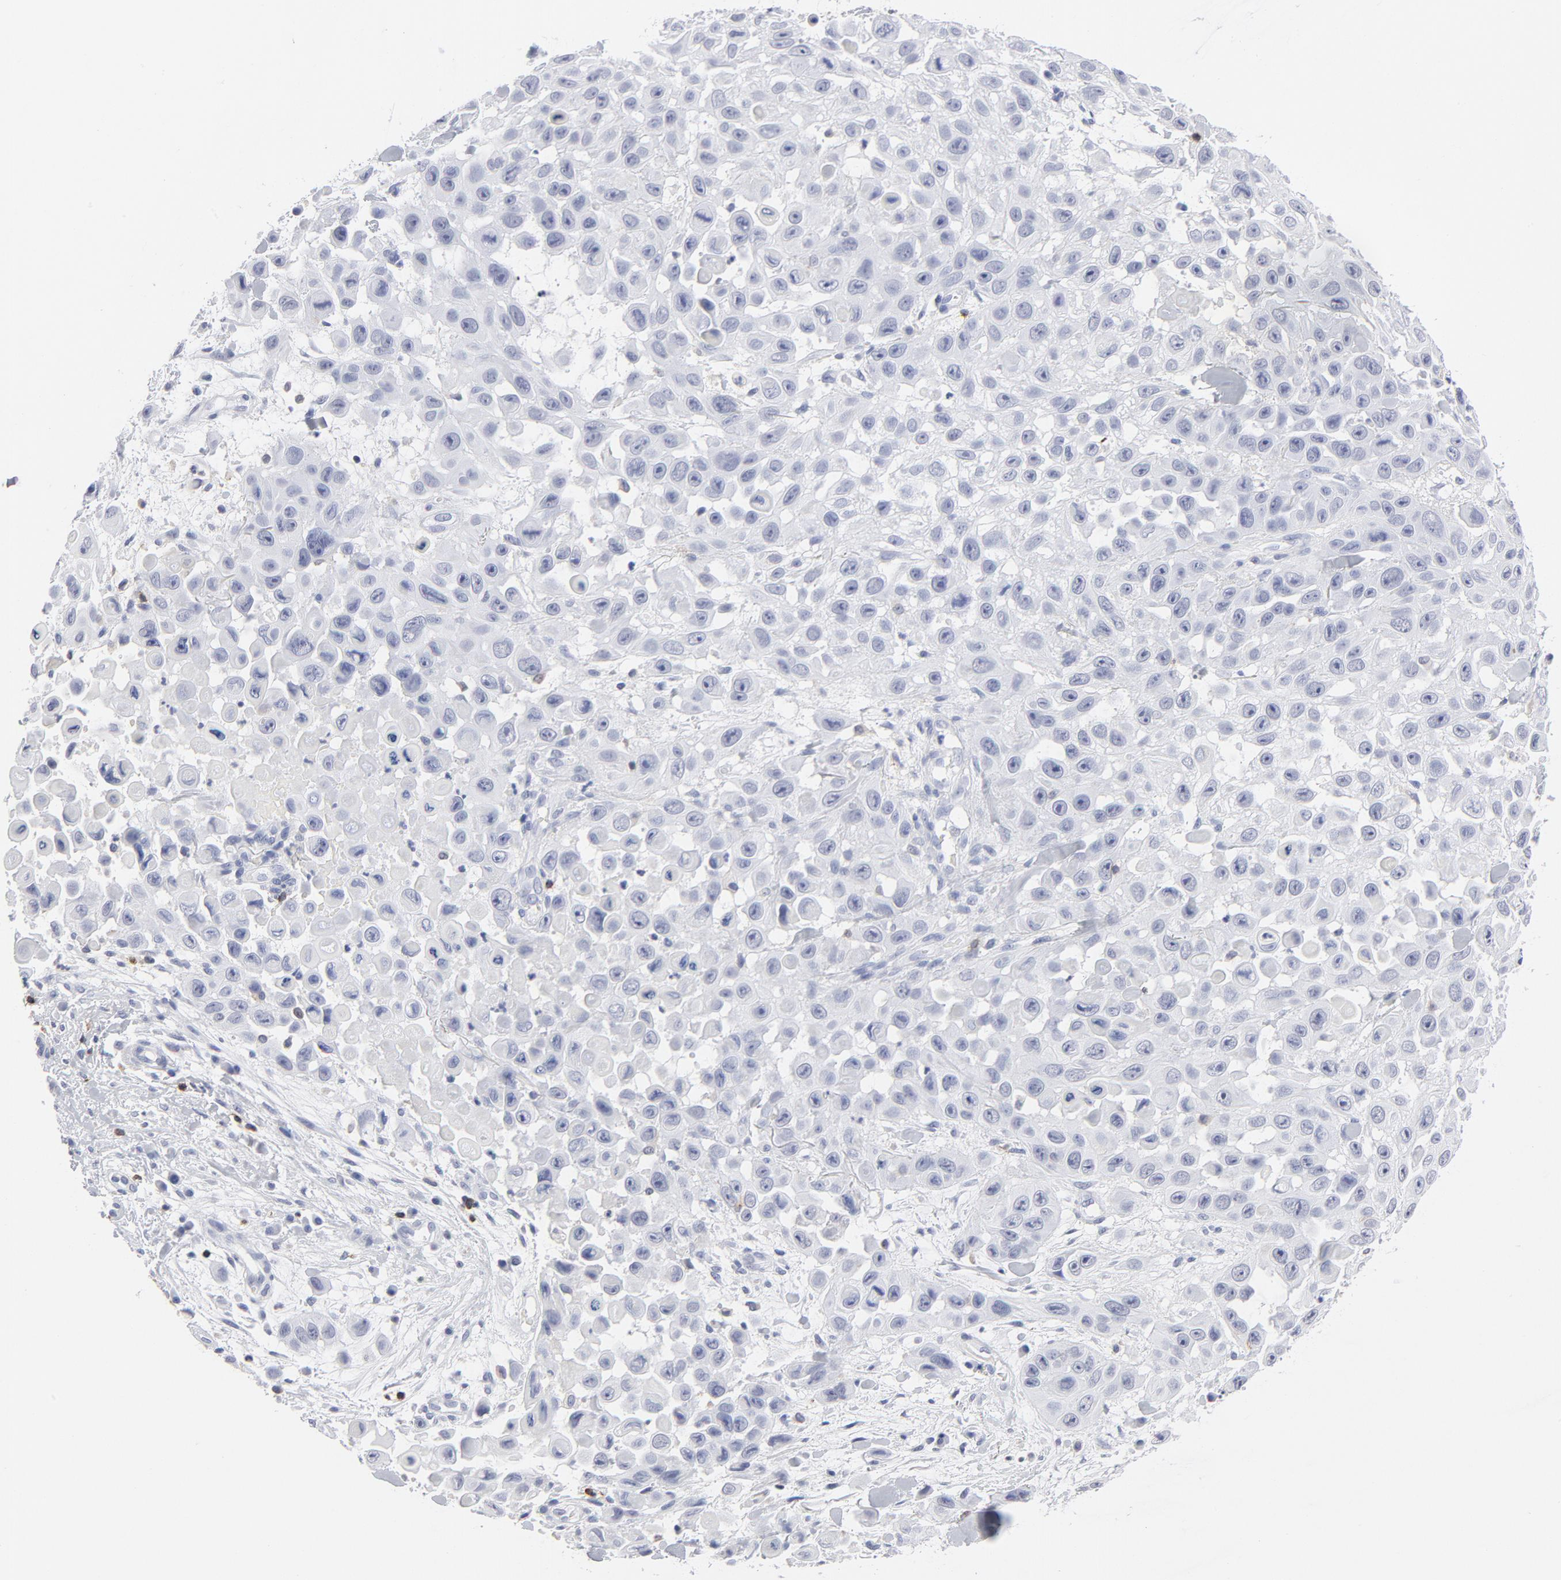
{"staining": {"intensity": "negative", "quantity": "none", "location": "none"}, "tissue": "skin cancer", "cell_type": "Tumor cells", "image_type": "cancer", "snomed": [{"axis": "morphology", "description": "Squamous cell carcinoma, NOS"}, {"axis": "topography", "description": "Skin"}], "caption": "This is an IHC micrograph of squamous cell carcinoma (skin). There is no positivity in tumor cells.", "gene": "CD2", "patient": {"sex": "male", "age": 81}}